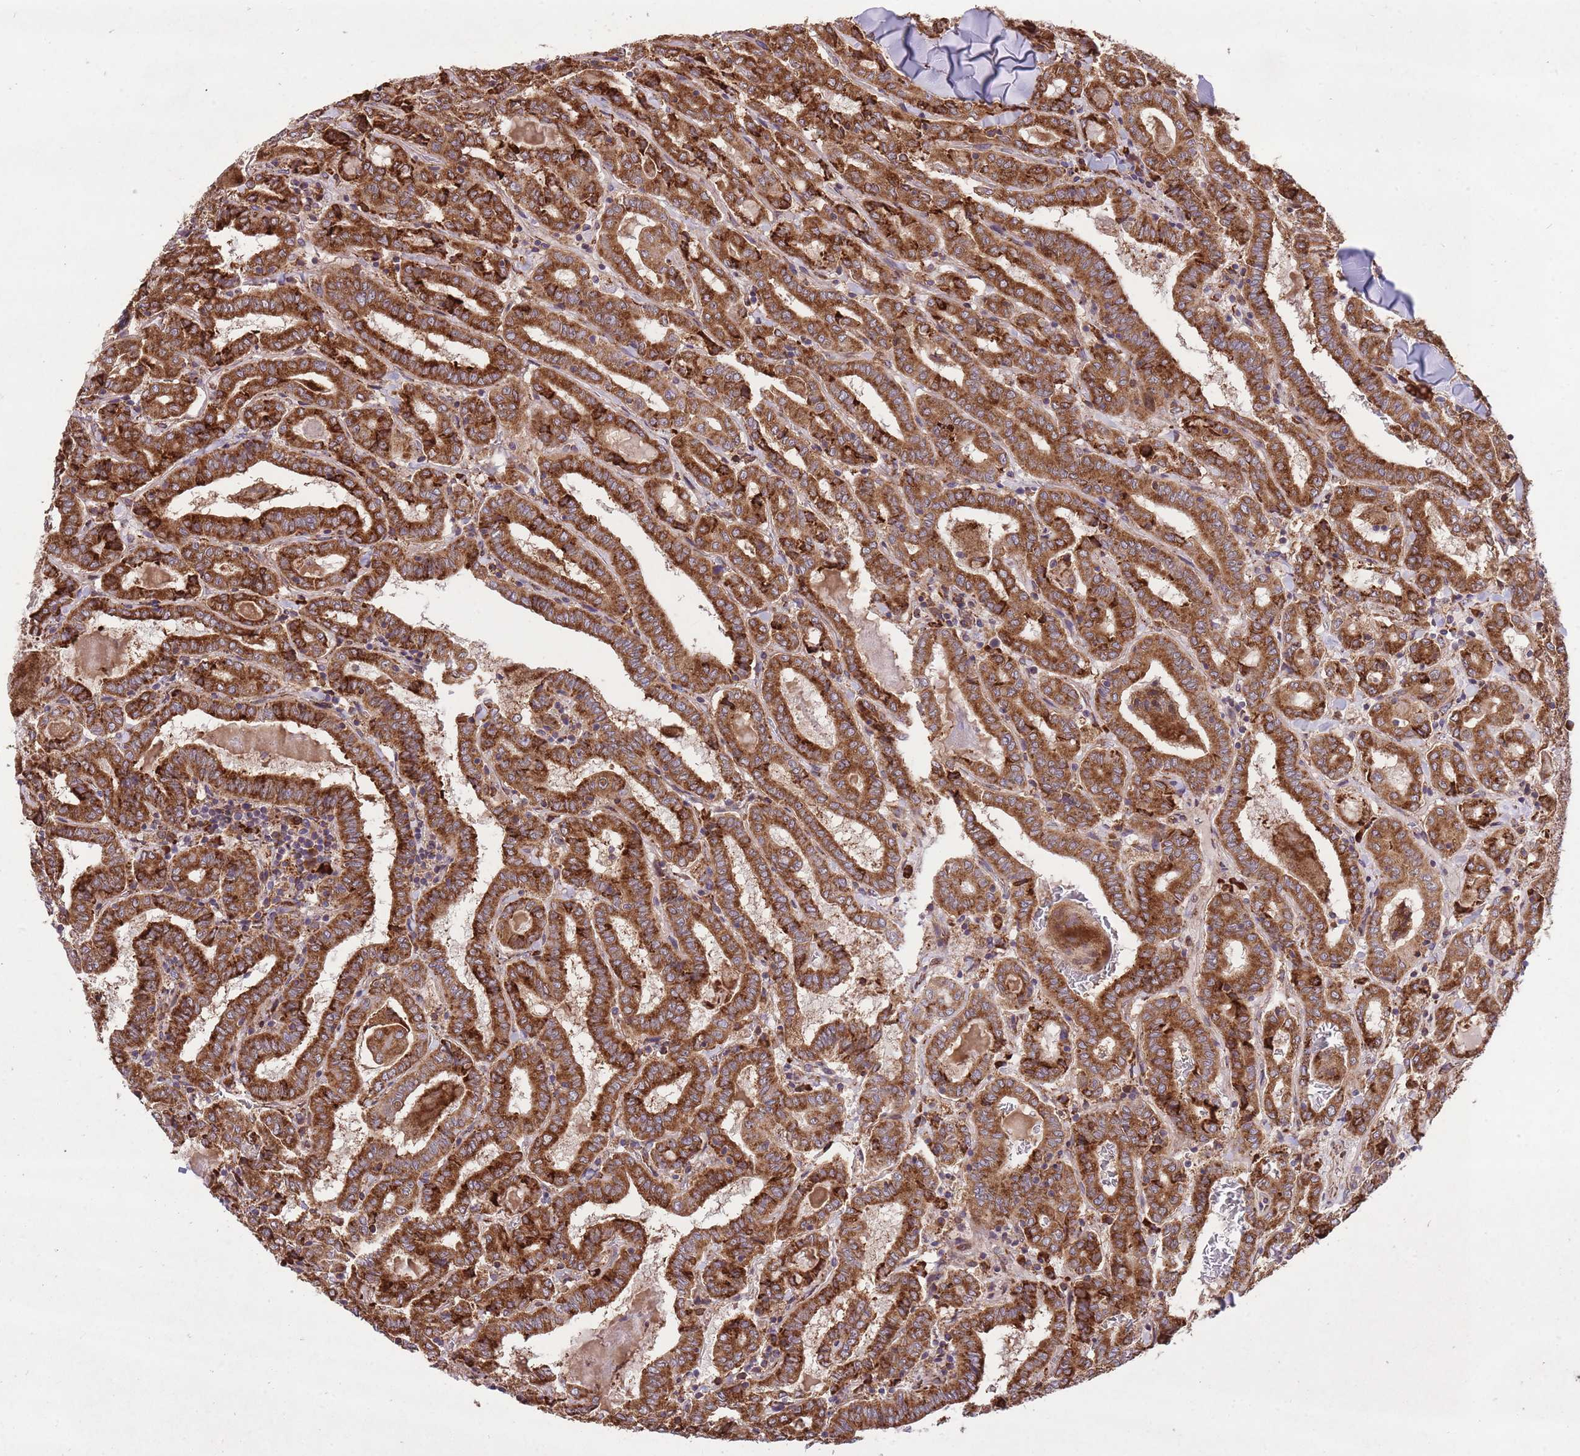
{"staining": {"intensity": "strong", "quantity": ">75%", "location": "cytoplasmic/membranous"}, "tissue": "thyroid cancer", "cell_type": "Tumor cells", "image_type": "cancer", "snomed": [{"axis": "morphology", "description": "Papillary adenocarcinoma, NOS"}, {"axis": "topography", "description": "Thyroid gland"}], "caption": "Thyroid papillary adenocarcinoma tissue shows strong cytoplasmic/membranous expression in about >75% of tumor cells", "gene": "TTLL3", "patient": {"sex": "female", "age": 72}}